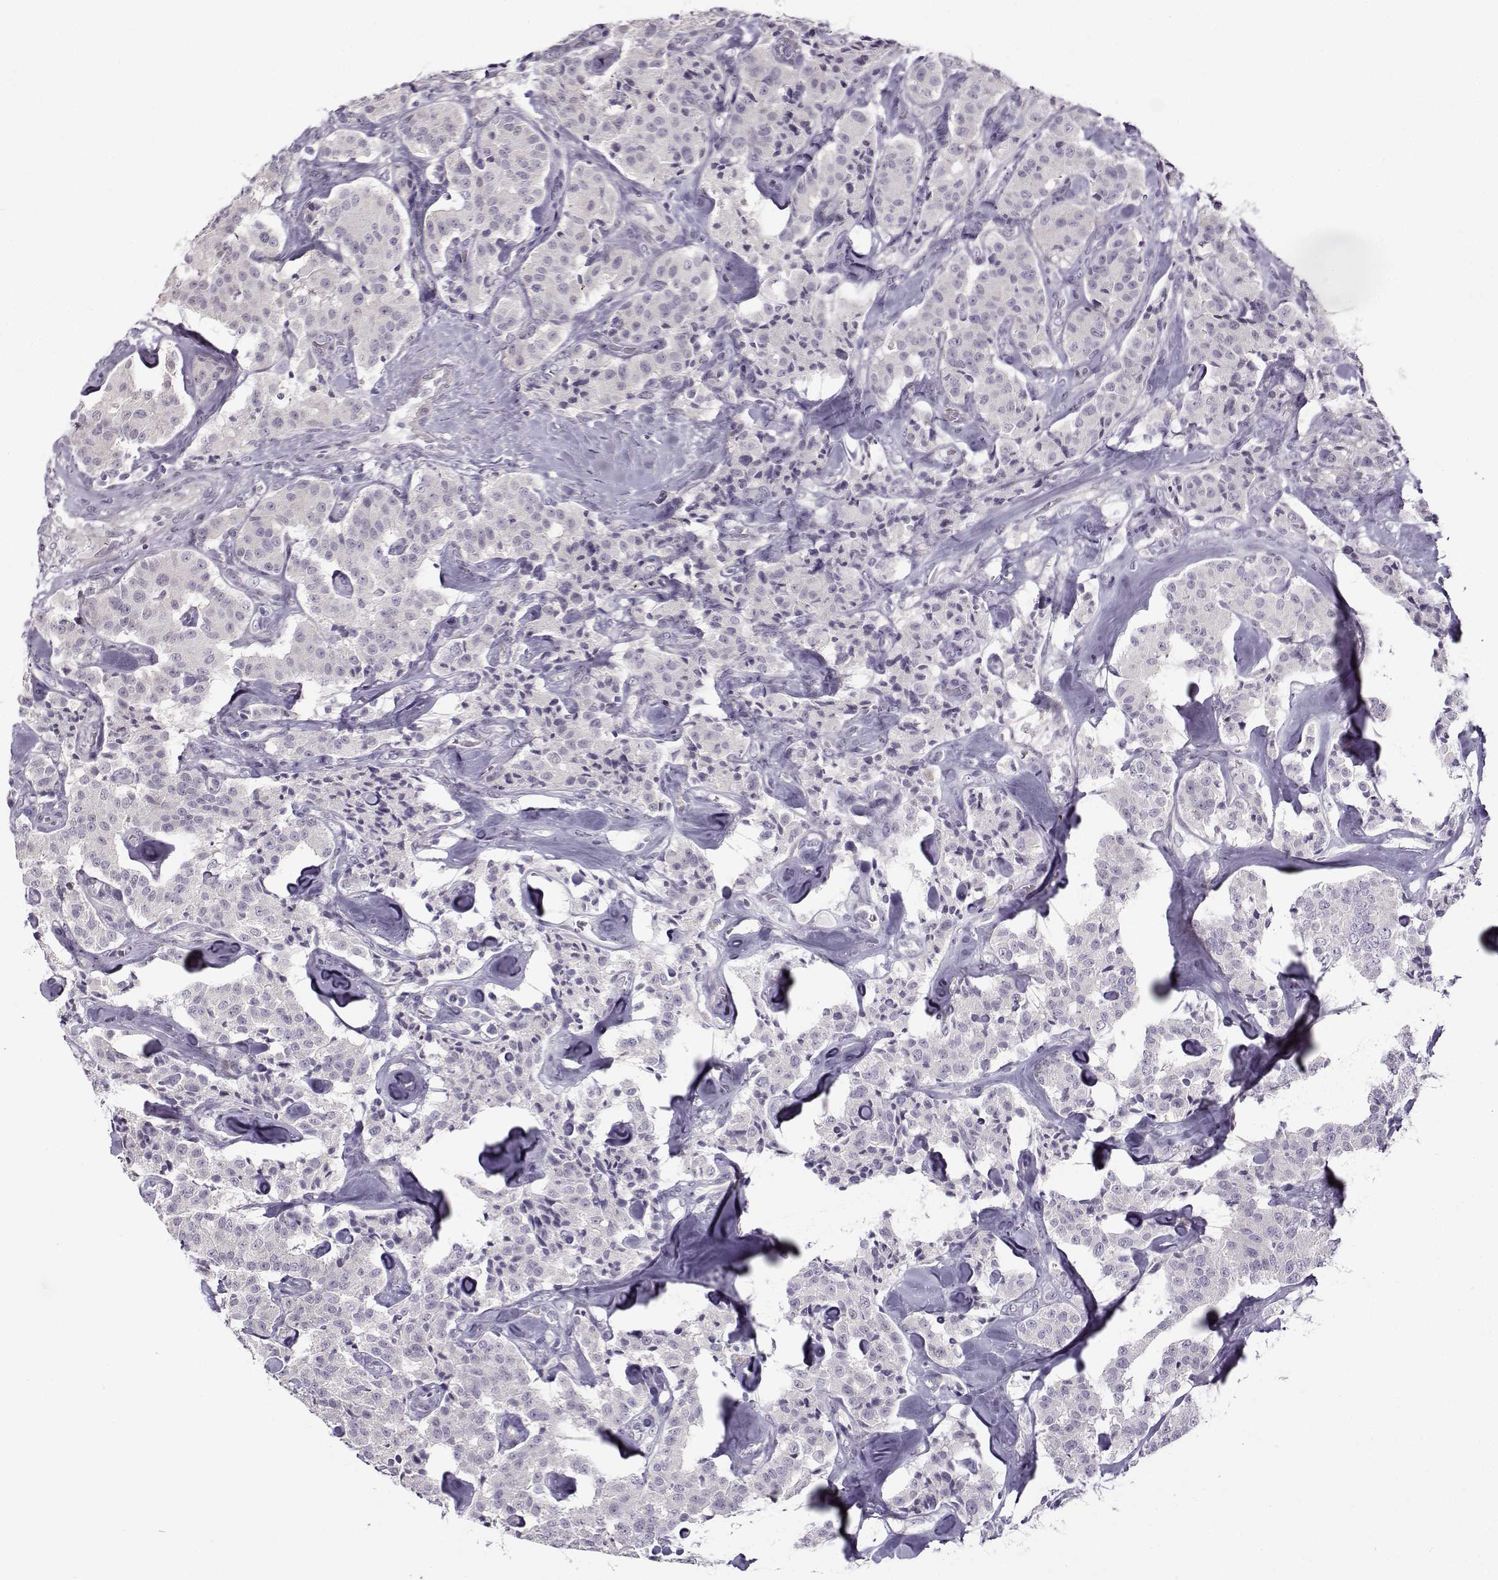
{"staining": {"intensity": "negative", "quantity": "none", "location": "none"}, "tissue": "carcinoid", "cell_type": "Tumor cells", "image_type": "cancer", "snomed": [{"axis": "morphology", "description": "Carcinoid, malignant, NOS"}, {"axis": "topography", "description": "Pancreas"}], "caption": "The immunohistochemistry (IHC) histopathology image has no significant expression in tumor cells of carcinoid (malignant) tissue.", "gene": "TEX55", "patient": {"sex": "male", "age": 41}}